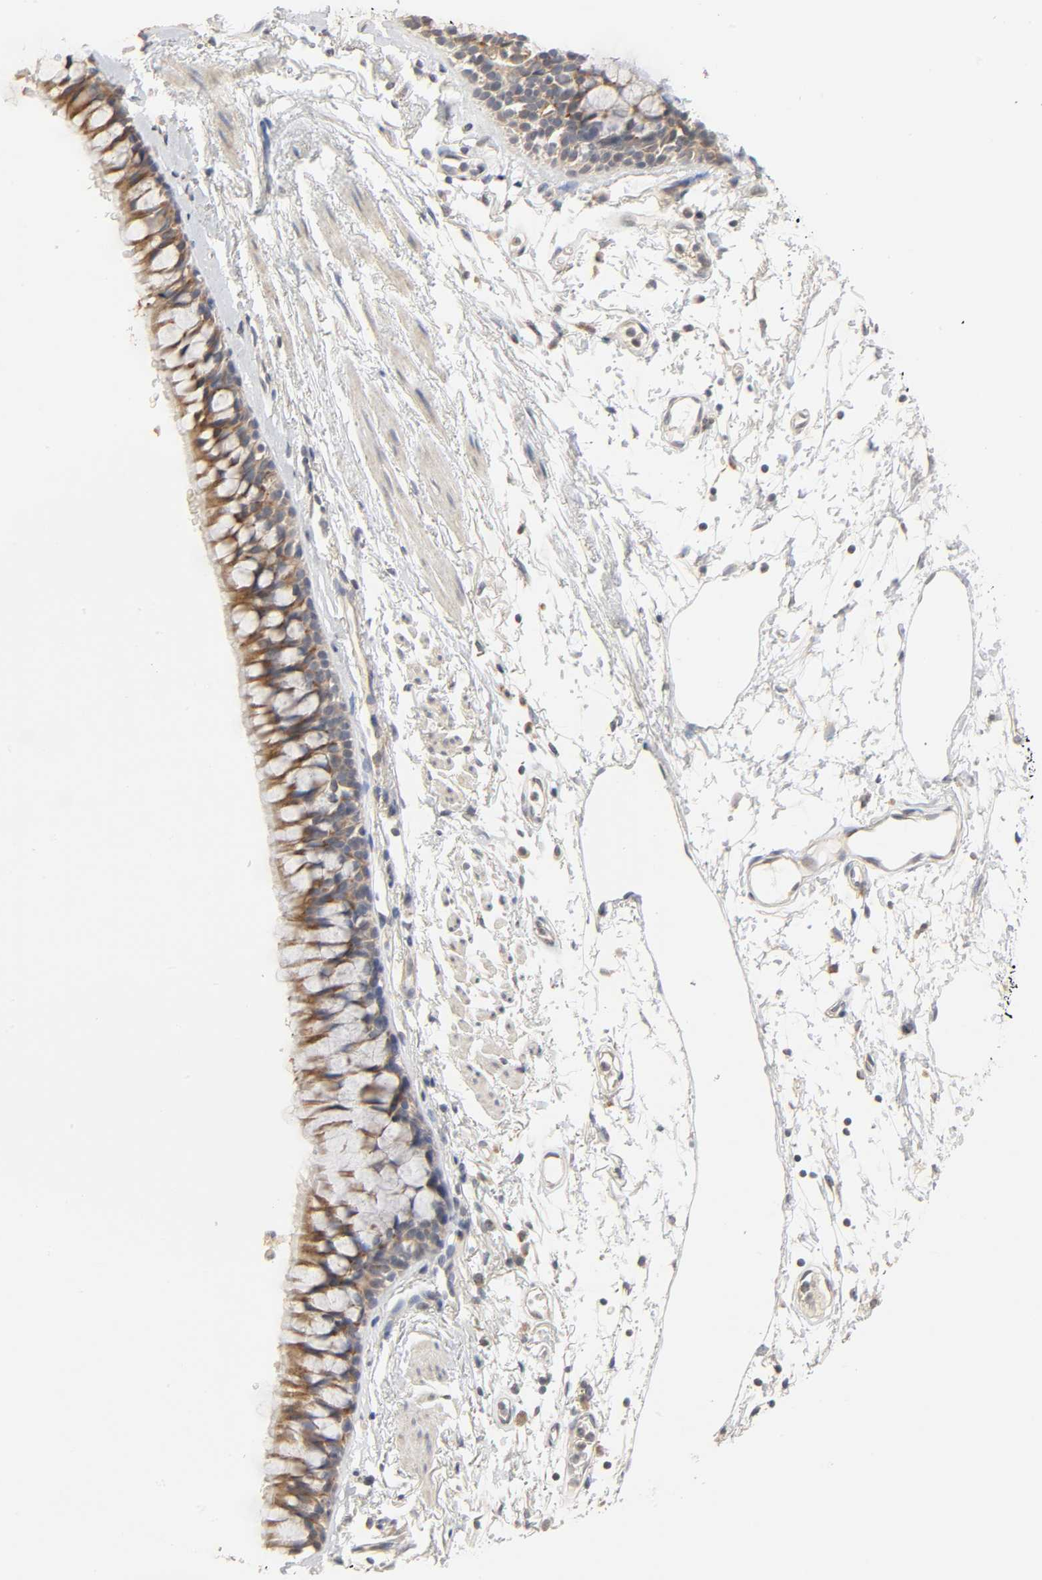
{"staining": {"intensity": "moderate", "quantity": ">75%", "location": "cytoplasmic/membranous"}, "tissue": "bronchus", "cell_type": "Respiratory epithelial cells", "image_type": "normal", "snomed": [{"axis": "morphology", "description": "Normal tissue, NOS"}, {"axis": "topography", "description": "Bronchus"}], "caption": "An IHC micrograph of normal tissue is shown. Protein staining in brown highlights moderate cytoplasmic/membranous positivity in bronchus within respiratory epithelial cells.", "gene": "CLEC4E", "patient": {"sex": "female", "age": 73}}